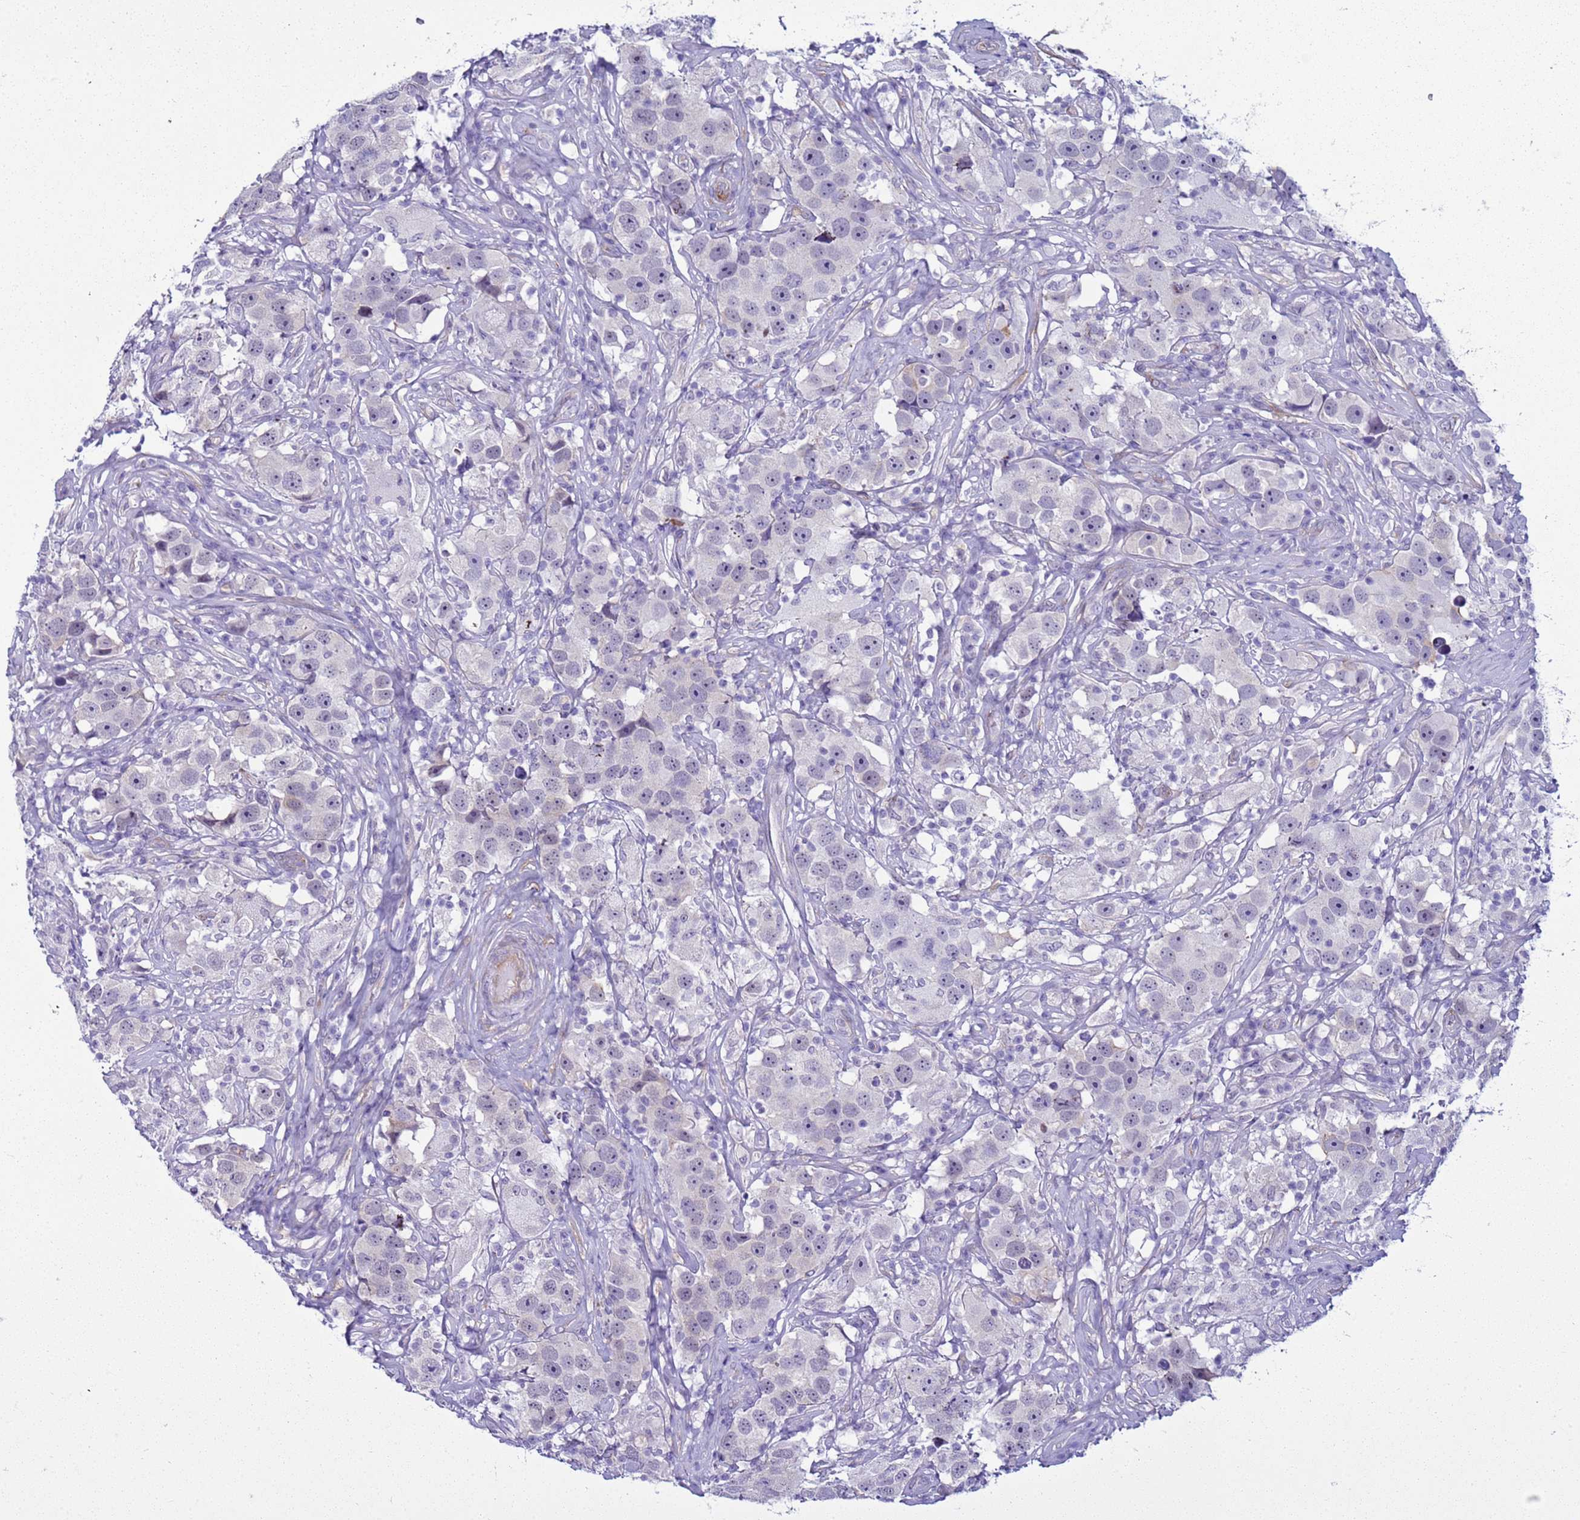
{"staining": {"intensity": "negative", "quantity": "none", "location": "none"}, "tissue": "testis cancer", "cell_type": "Tumor cells", "image_type": "cancer", "snomed": [{"axis": "morphology", "description": "Seminoma, NOS"}, {"axis": "topography", "description": "Testis"}], "caption": "Protein analysis of testis cancer (seminoma) demonstrates no significant expression in tumor cells. The staining is performed using DAB brown chromogen with nuclei counter-stained in using hematoxylin.", "gene": "LRRC10B", "patient": {"sex": "male", "age": 49}}